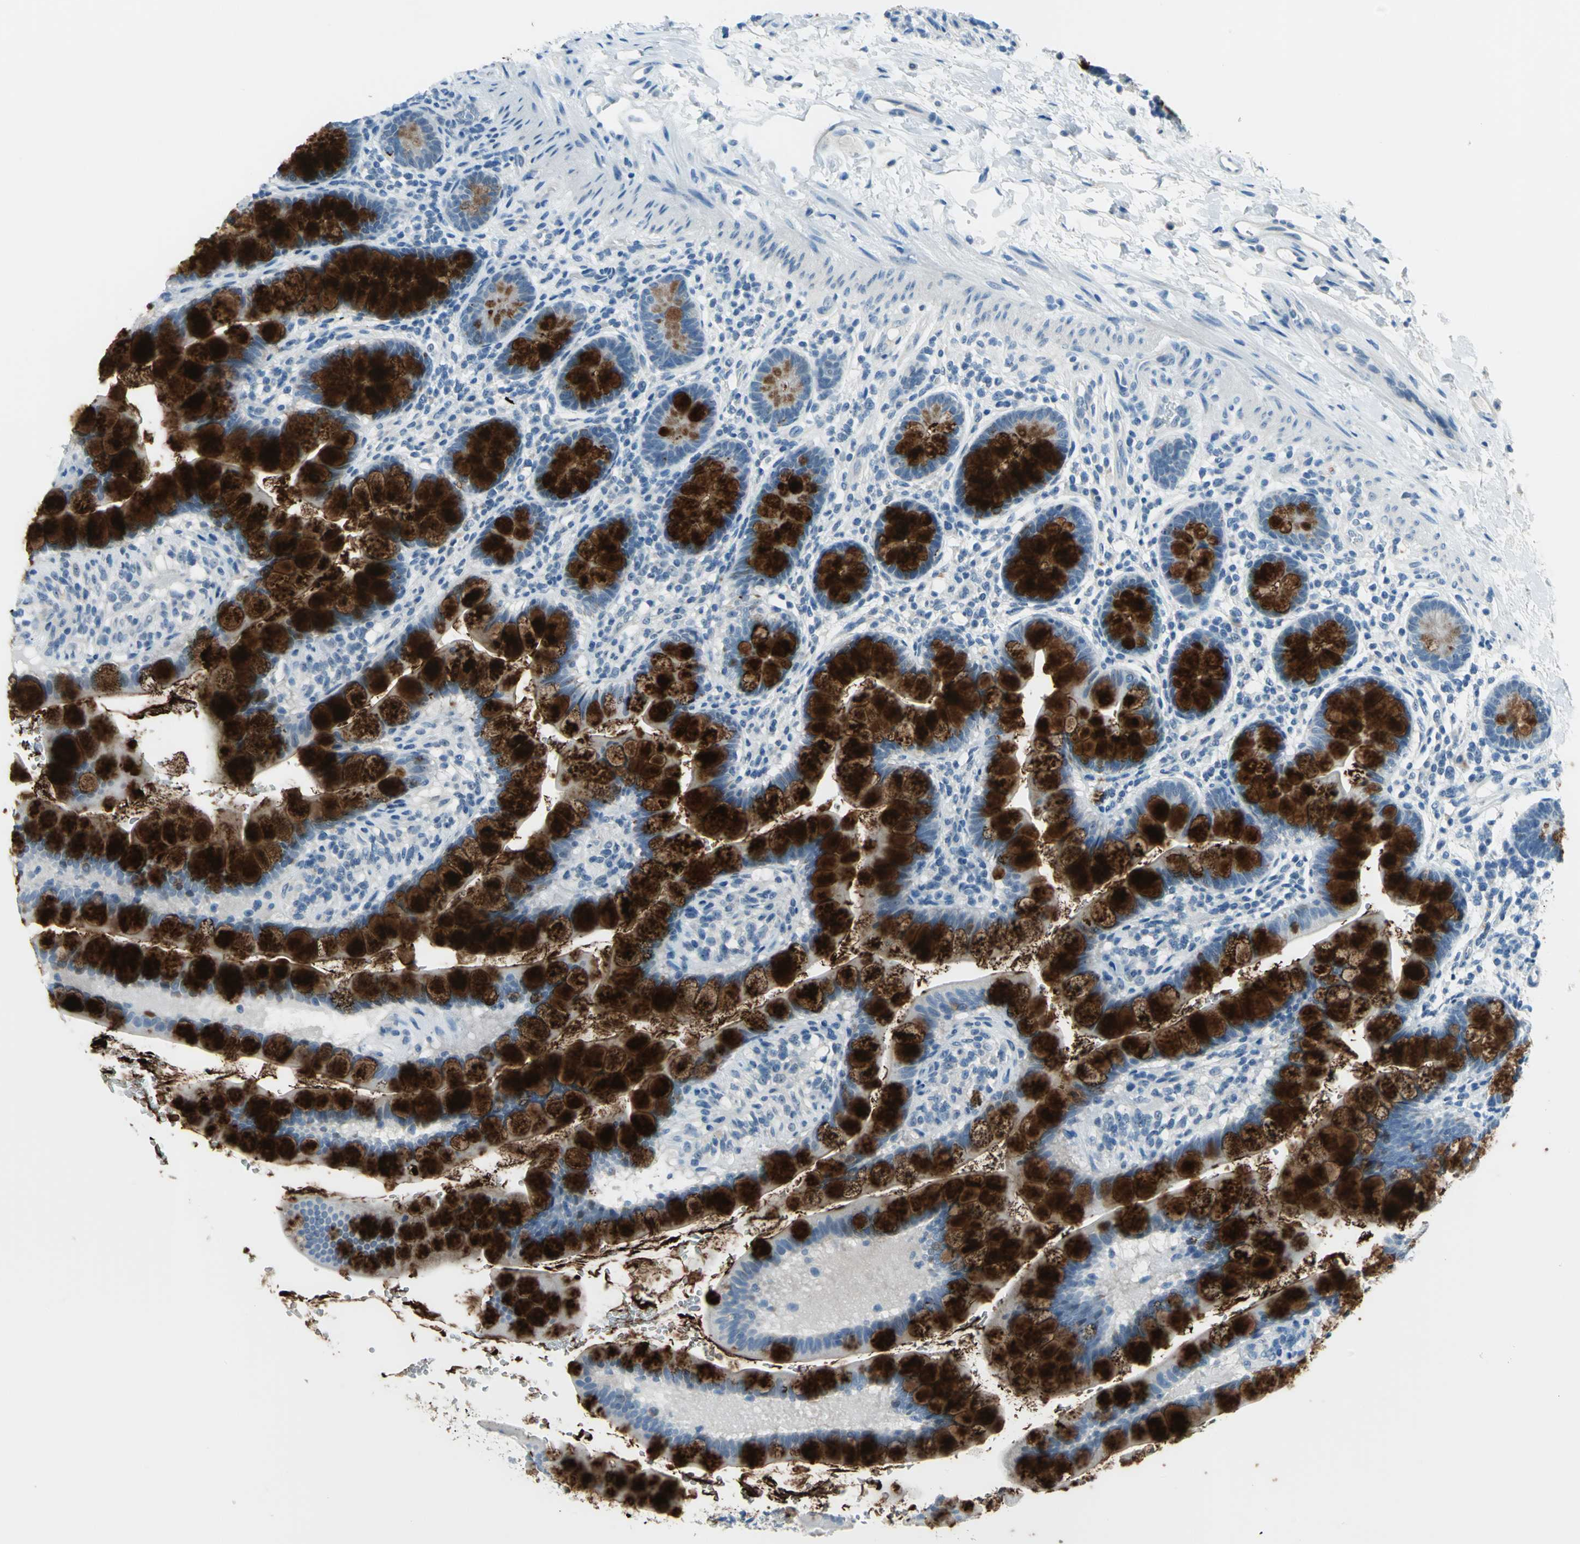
{"staining": {"intensity": "strong", "quantity": ">75%", "location": "cytoplasmic/membranous"}, "tissue": "small intestine", "cell_type": "Glandular cells", "image_type": "normal", "snomed": [{"axis": "morphology", "description": "Normal tissue, NOS"}, {"axis": "topography", "description": "Small intestine"}], "caption": "Immunohistochemical staining of benign small intestine demonstrates strong cytoplasmic/membranous protein expression in about >75% of glandular cells.", "gene": "MUC4", "patient": {"sex": "female", "age": 58}}